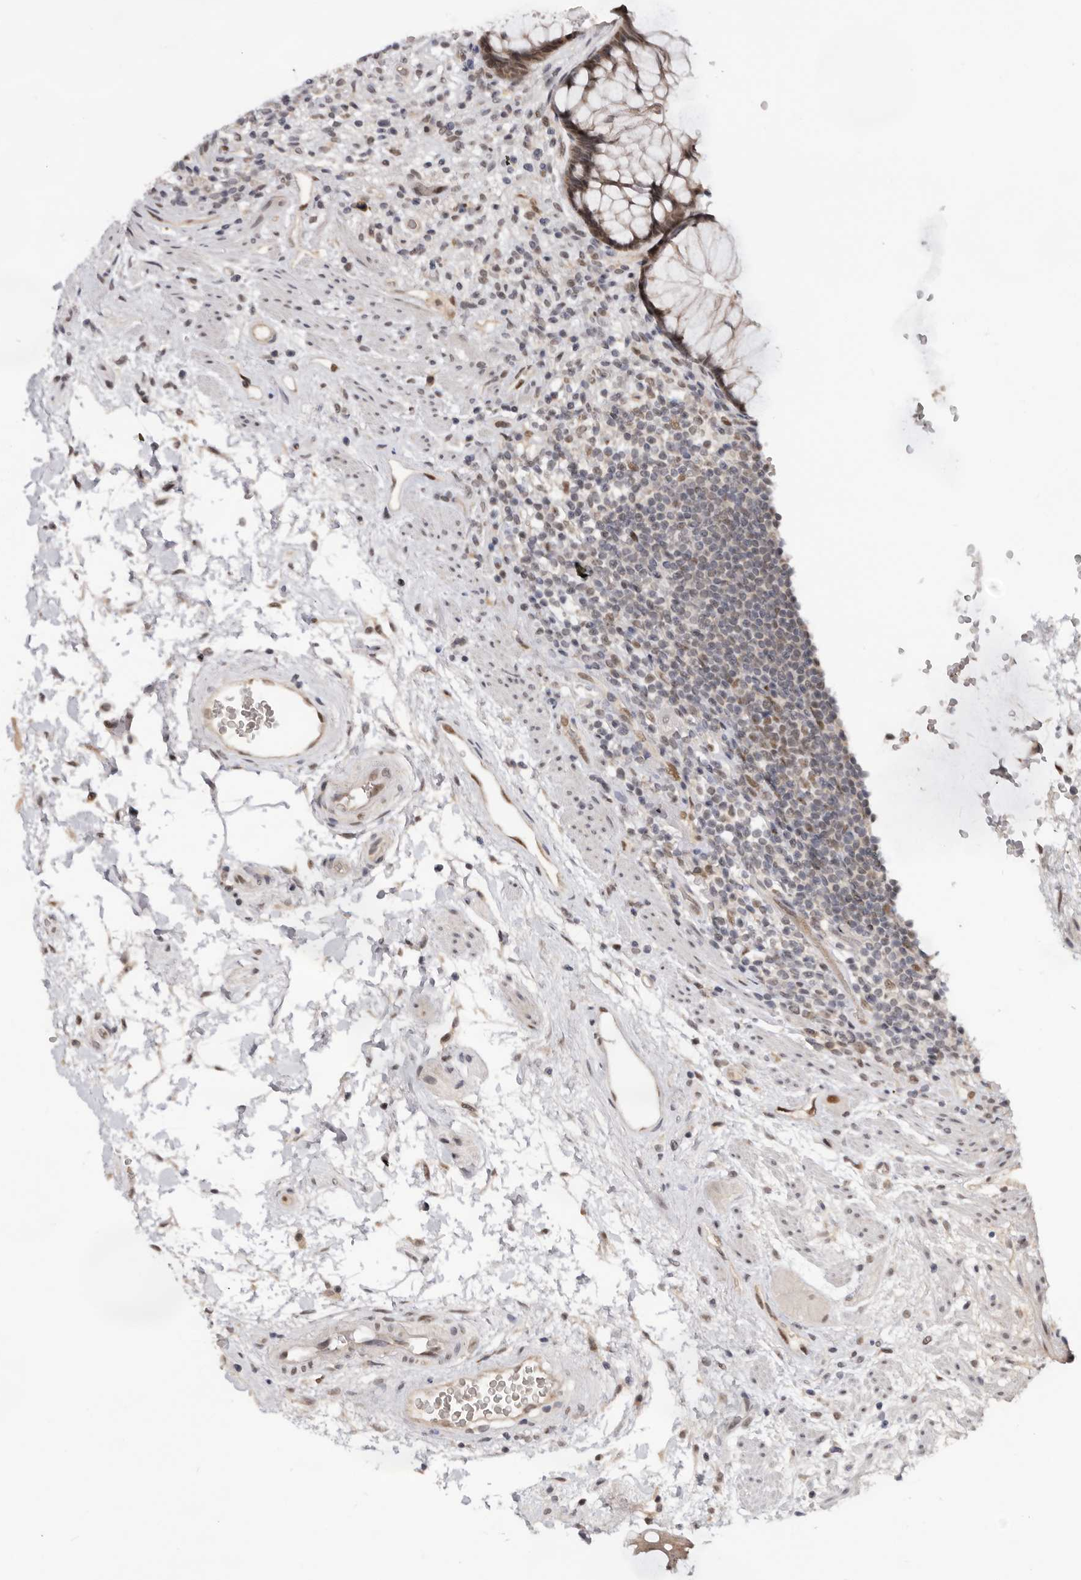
{"staining": {"intensity": "moderate", "quantity": ">75%", "location": "cytoplasmic/membranous,nuclear"}, "tissue": "rectum", "cell_type": "Glandular cells", "image_type": "normal", "snomed": [{"axis": "morphology", "description": "Normal tissue, NOS"}, {"axis": "topography", "description": "Rectum"}], "caption": "Normal rectum demonstrates moderate cytoplasmic/membranous,nuclear staining in approximately >75% of glandular cells, visualized by immunohistochemistry. Using DAB (3,3'-diaminobenzidine) (brown) and hematoxylin (blue) stains, captured at high magnification using brightfield microscopy.", "gene": "BRCA2", "patient": {"sex": "male", "age": 51}}